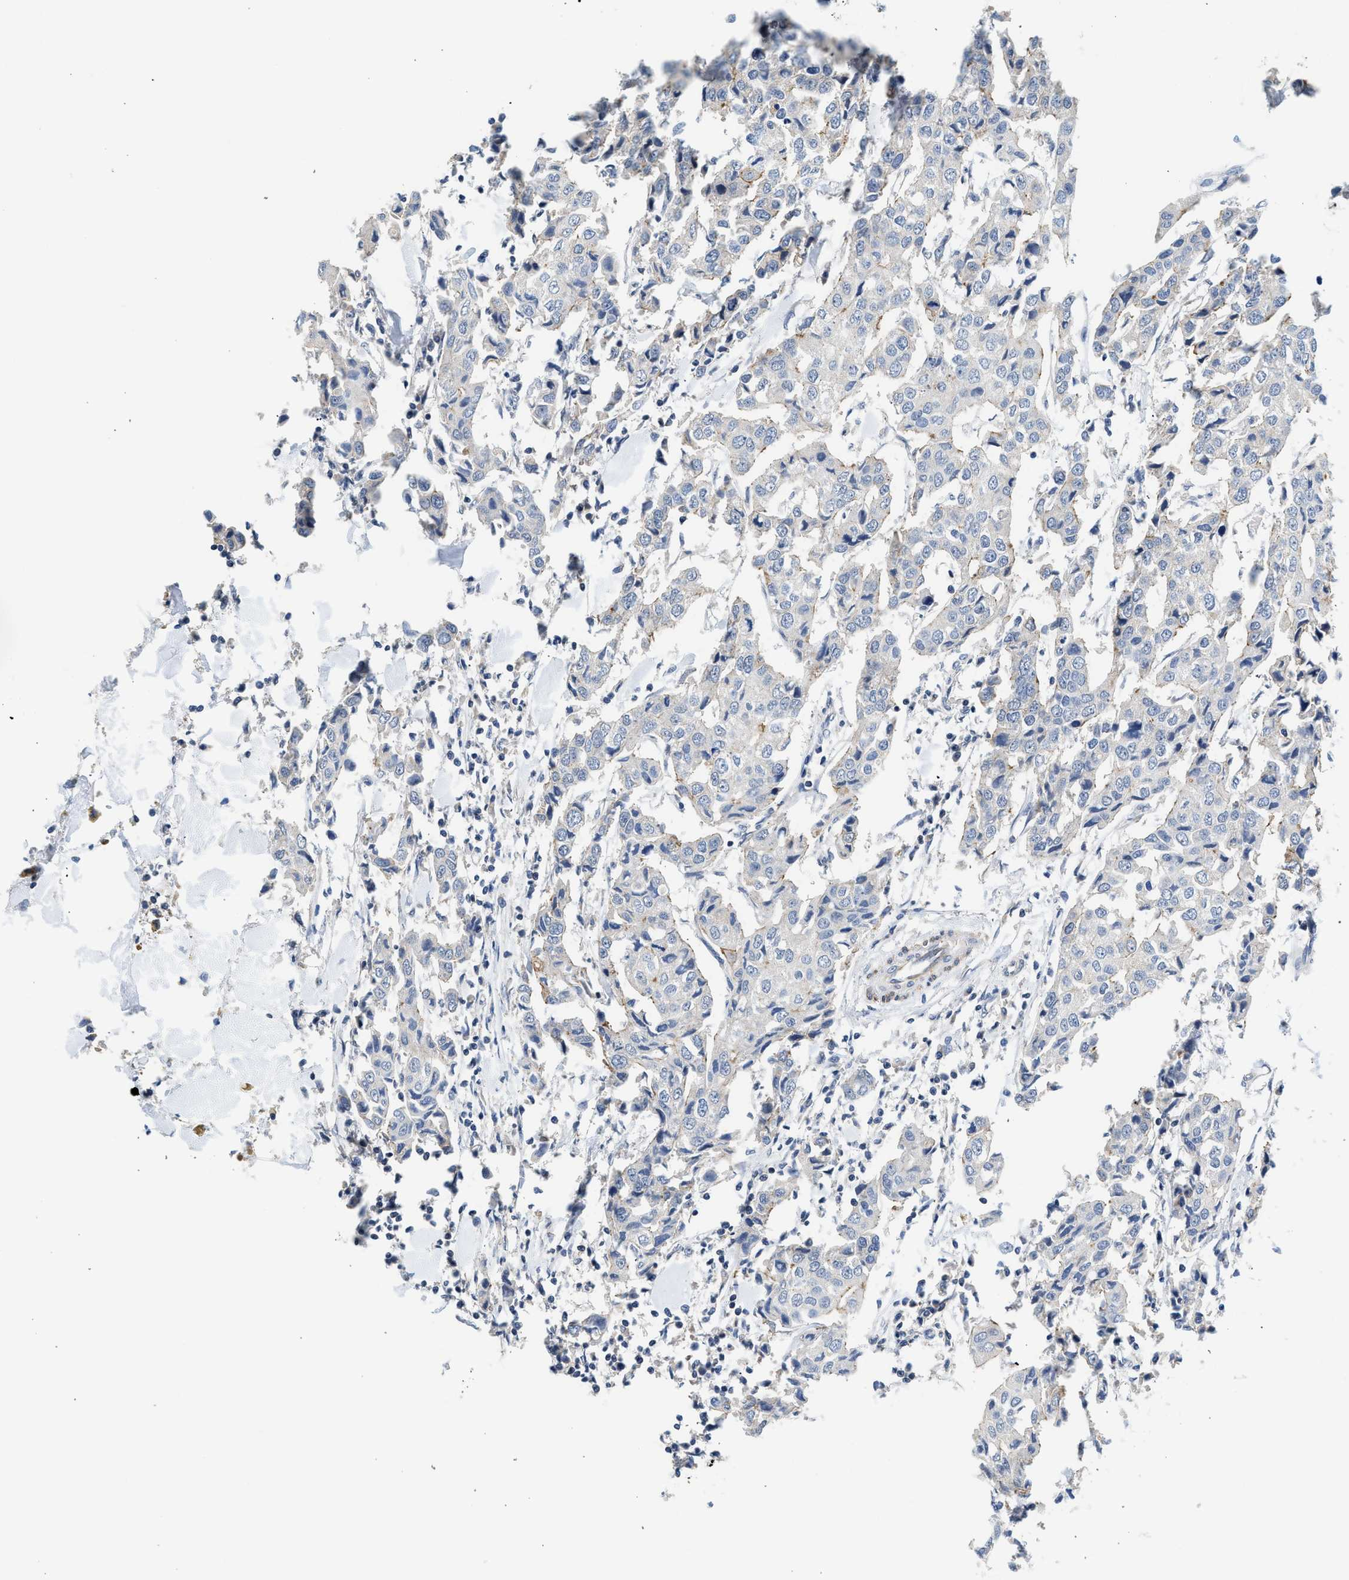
{"staining": {"intensity": "negative", "quantity": "none", "location": "none"}, "tissue": "breast cancer", "cell_type": "Tumor cells", "image_type": "cancer", "snomed": [{"axis": "morphology", "description": "Duct carcinoma"}, {"axis": "topography", "description": "Breast"}], "caption": "This is an immunohistochemistry (IHC) histopathology image of breast infiltrating ductal carcinoma. There is no positivity in tumor cells.", "gene": "CSF3R", "patient": {"sex": "female", "age": 80}}